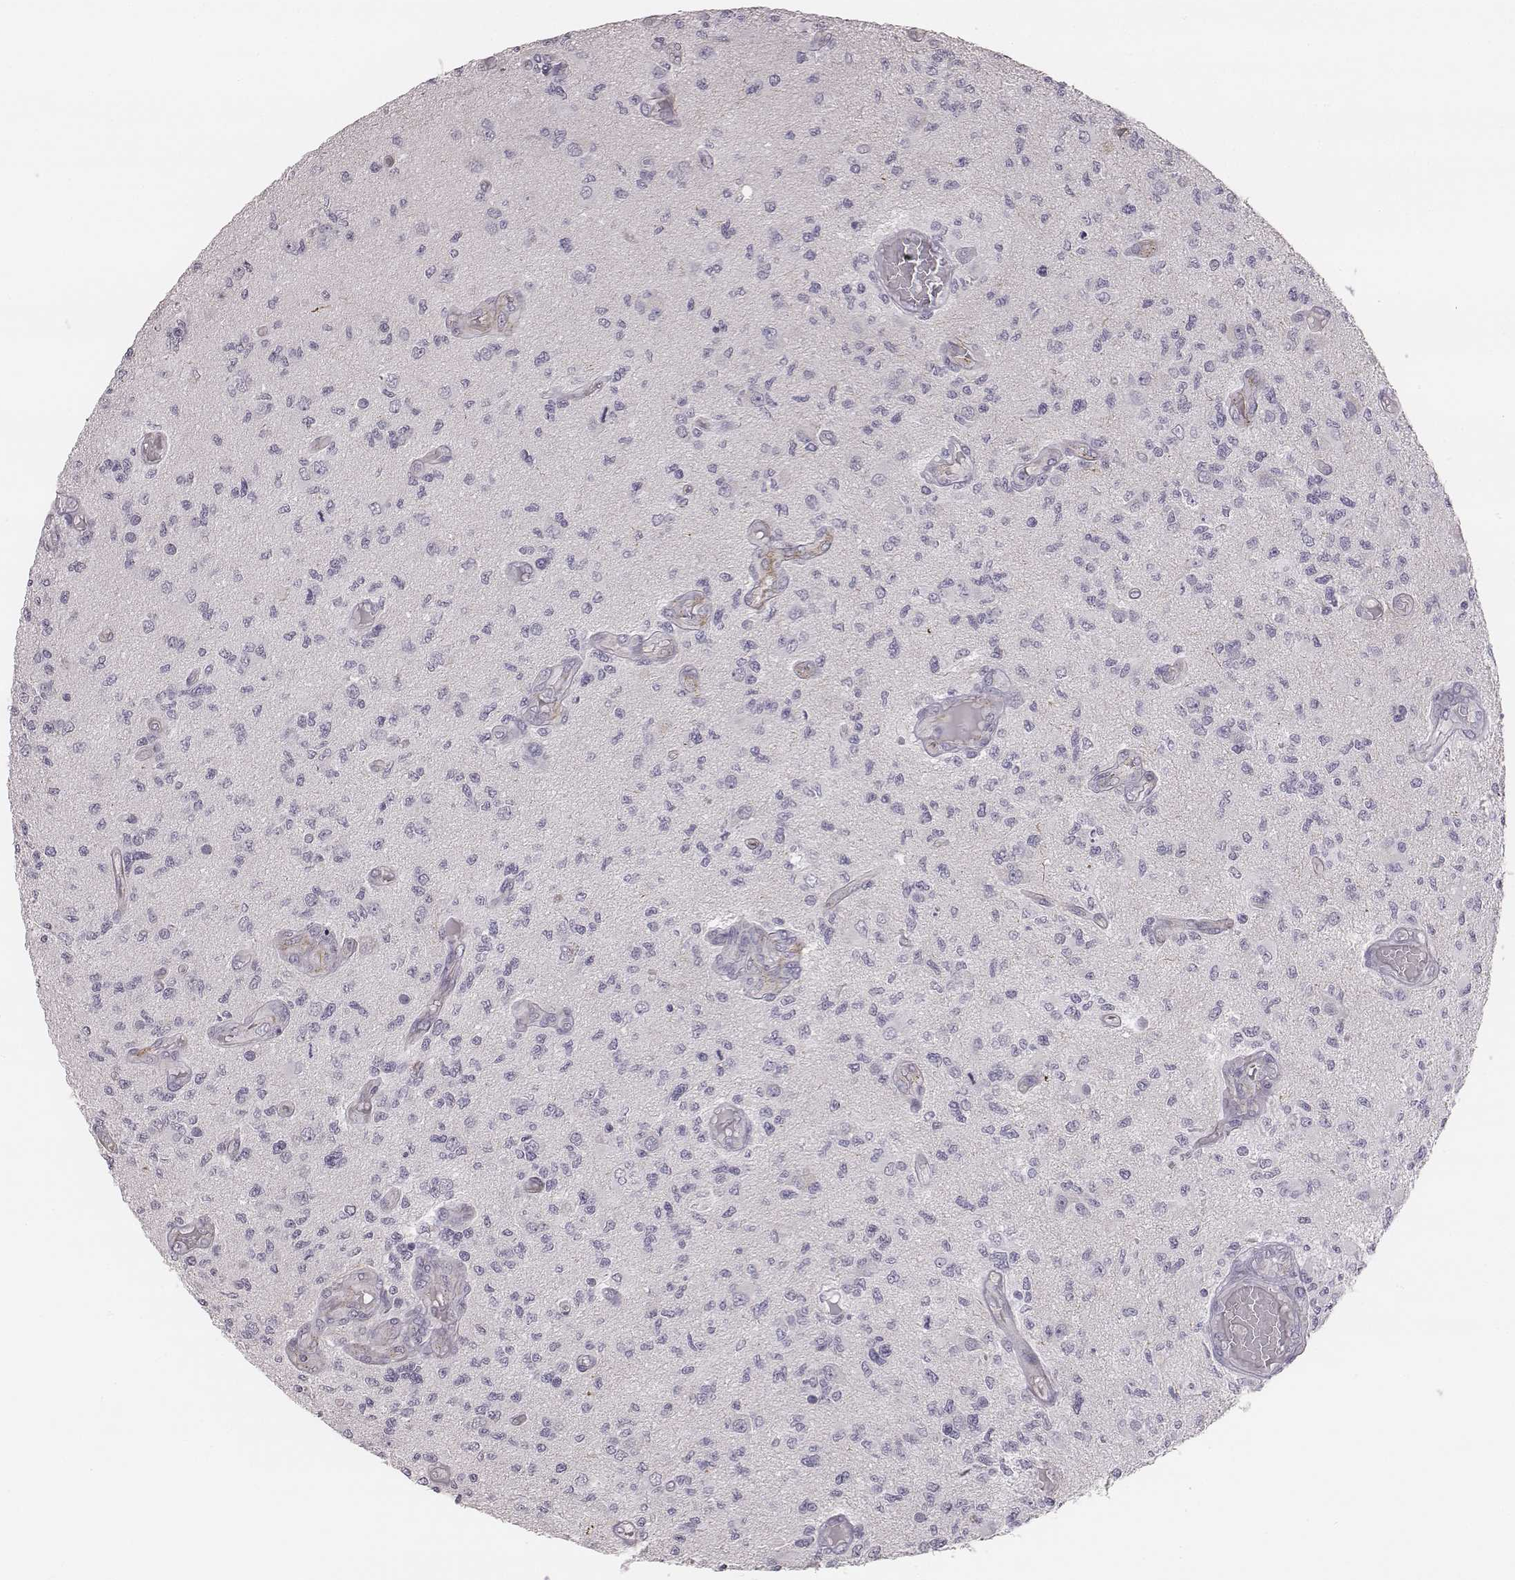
{"staining": {"intensity": "negative", "quantity": "none", "location": "none"}, "tissue": "glioma", "cell_type": "Tumor cells", "image_type": "cancer", "snomed": [{"axis": "morphology", "description": "Glioma, malignant, High grade"}, {"axis": "topography", "description": "Brain"}], "caption": "Immunohistochemistry (IHC) micrograph of malignant glioma (high-grade) stained for a protein (brown), which reveals no staining in tumor cells.", "gene": "KCNJ12", "patient": {"sex": "female", "age": 63}}